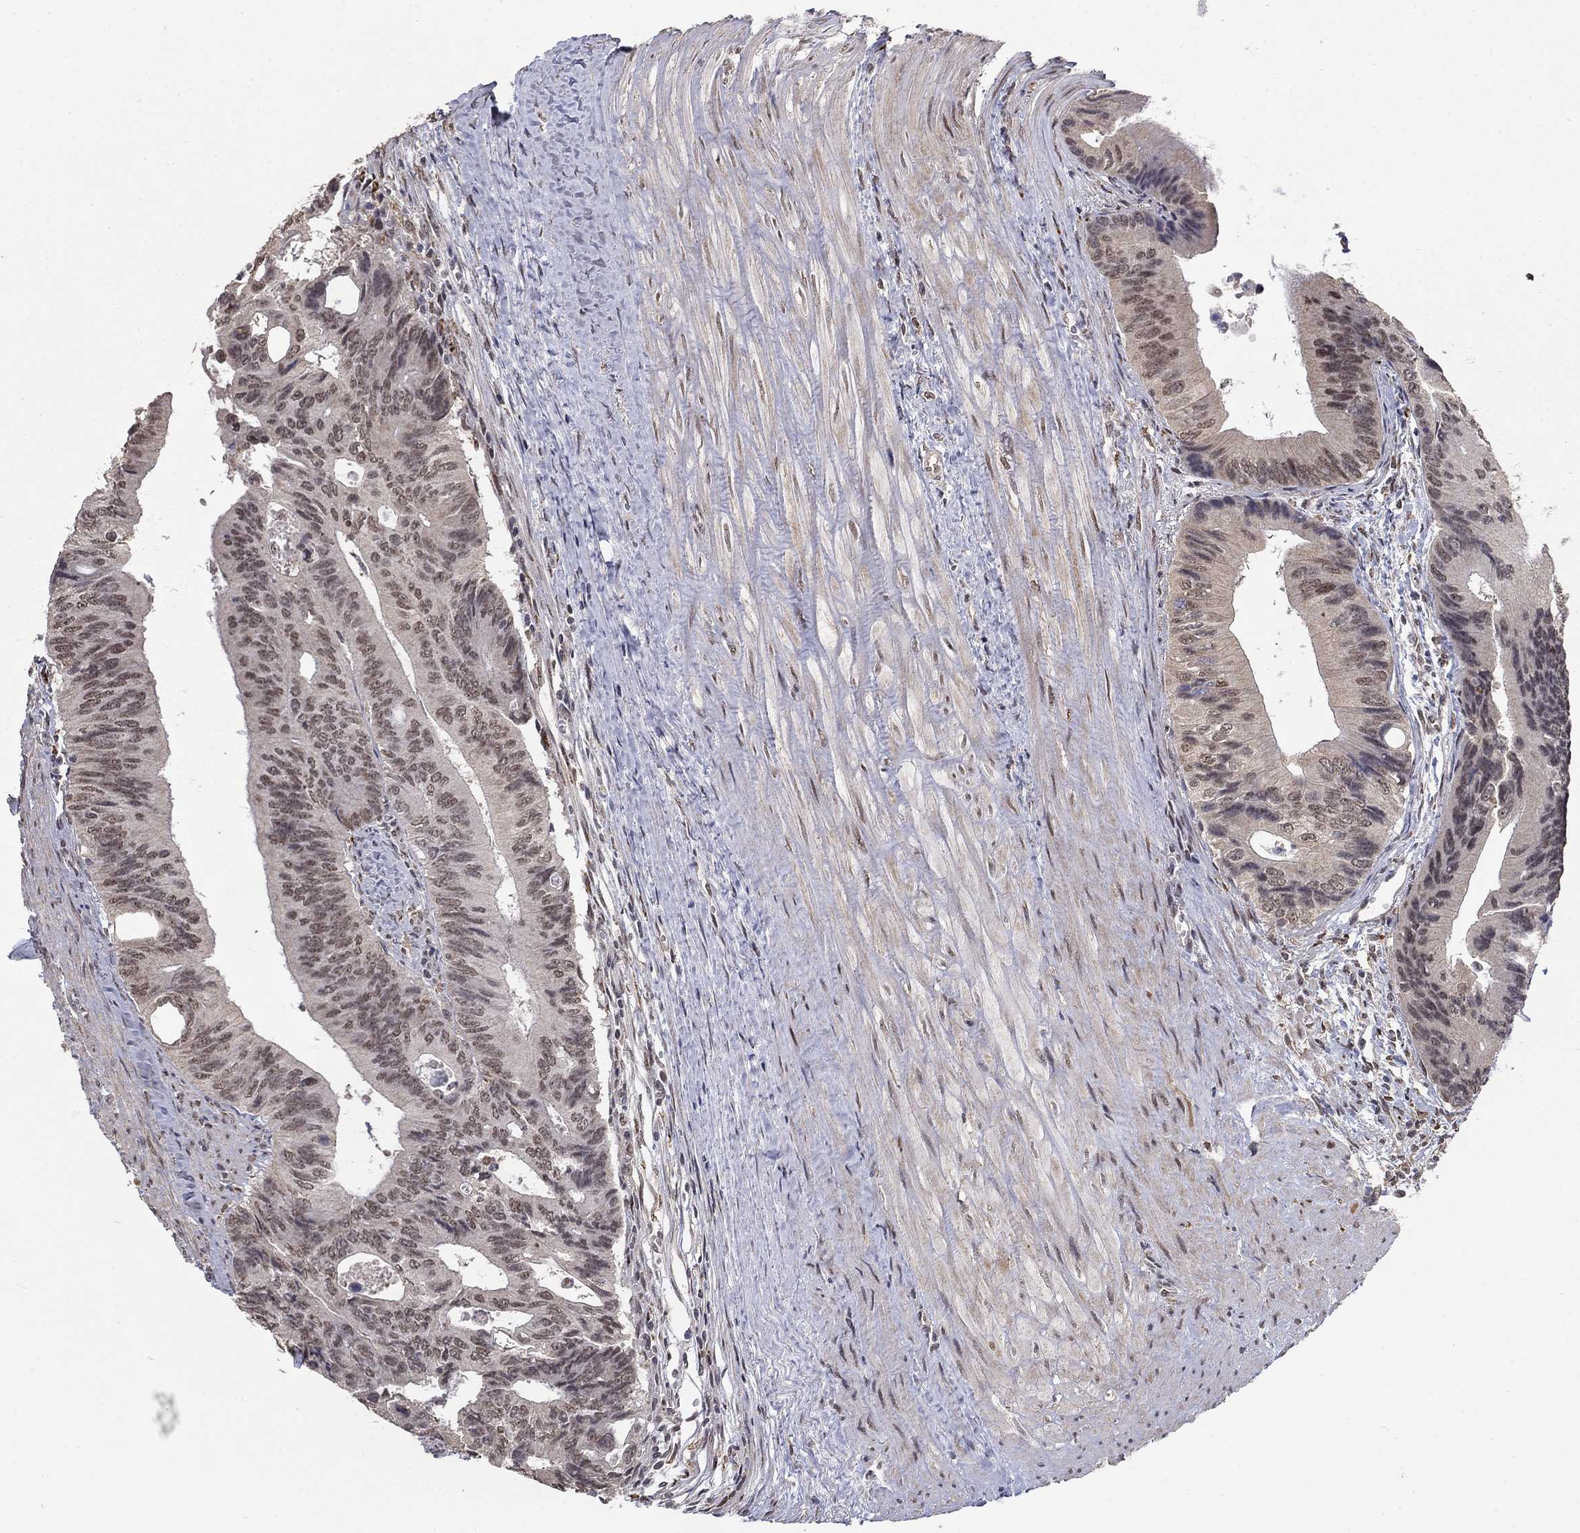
{"staining": {"intensity": "weak", "quantity": "25%-75%", "location": "nuclear"}, "tissue": "colorectal cancer", "cell_type": "Tumor cells", "image_type": "cancer", "snomed": [{"axis": "morphology", "description": "Normal tissue, NOS"}, {"axis": "morphology", "description": "Adenocarcinoma, NOS"}, {"axis": "topography", "description": "Colon"}], "caption": "Human adenocarcinoma (colorectal) stained with a protein marker displays weak staining in tumor cells.", "gene": "GRIA3", "patient": {"sex": "male", "age": 65}}